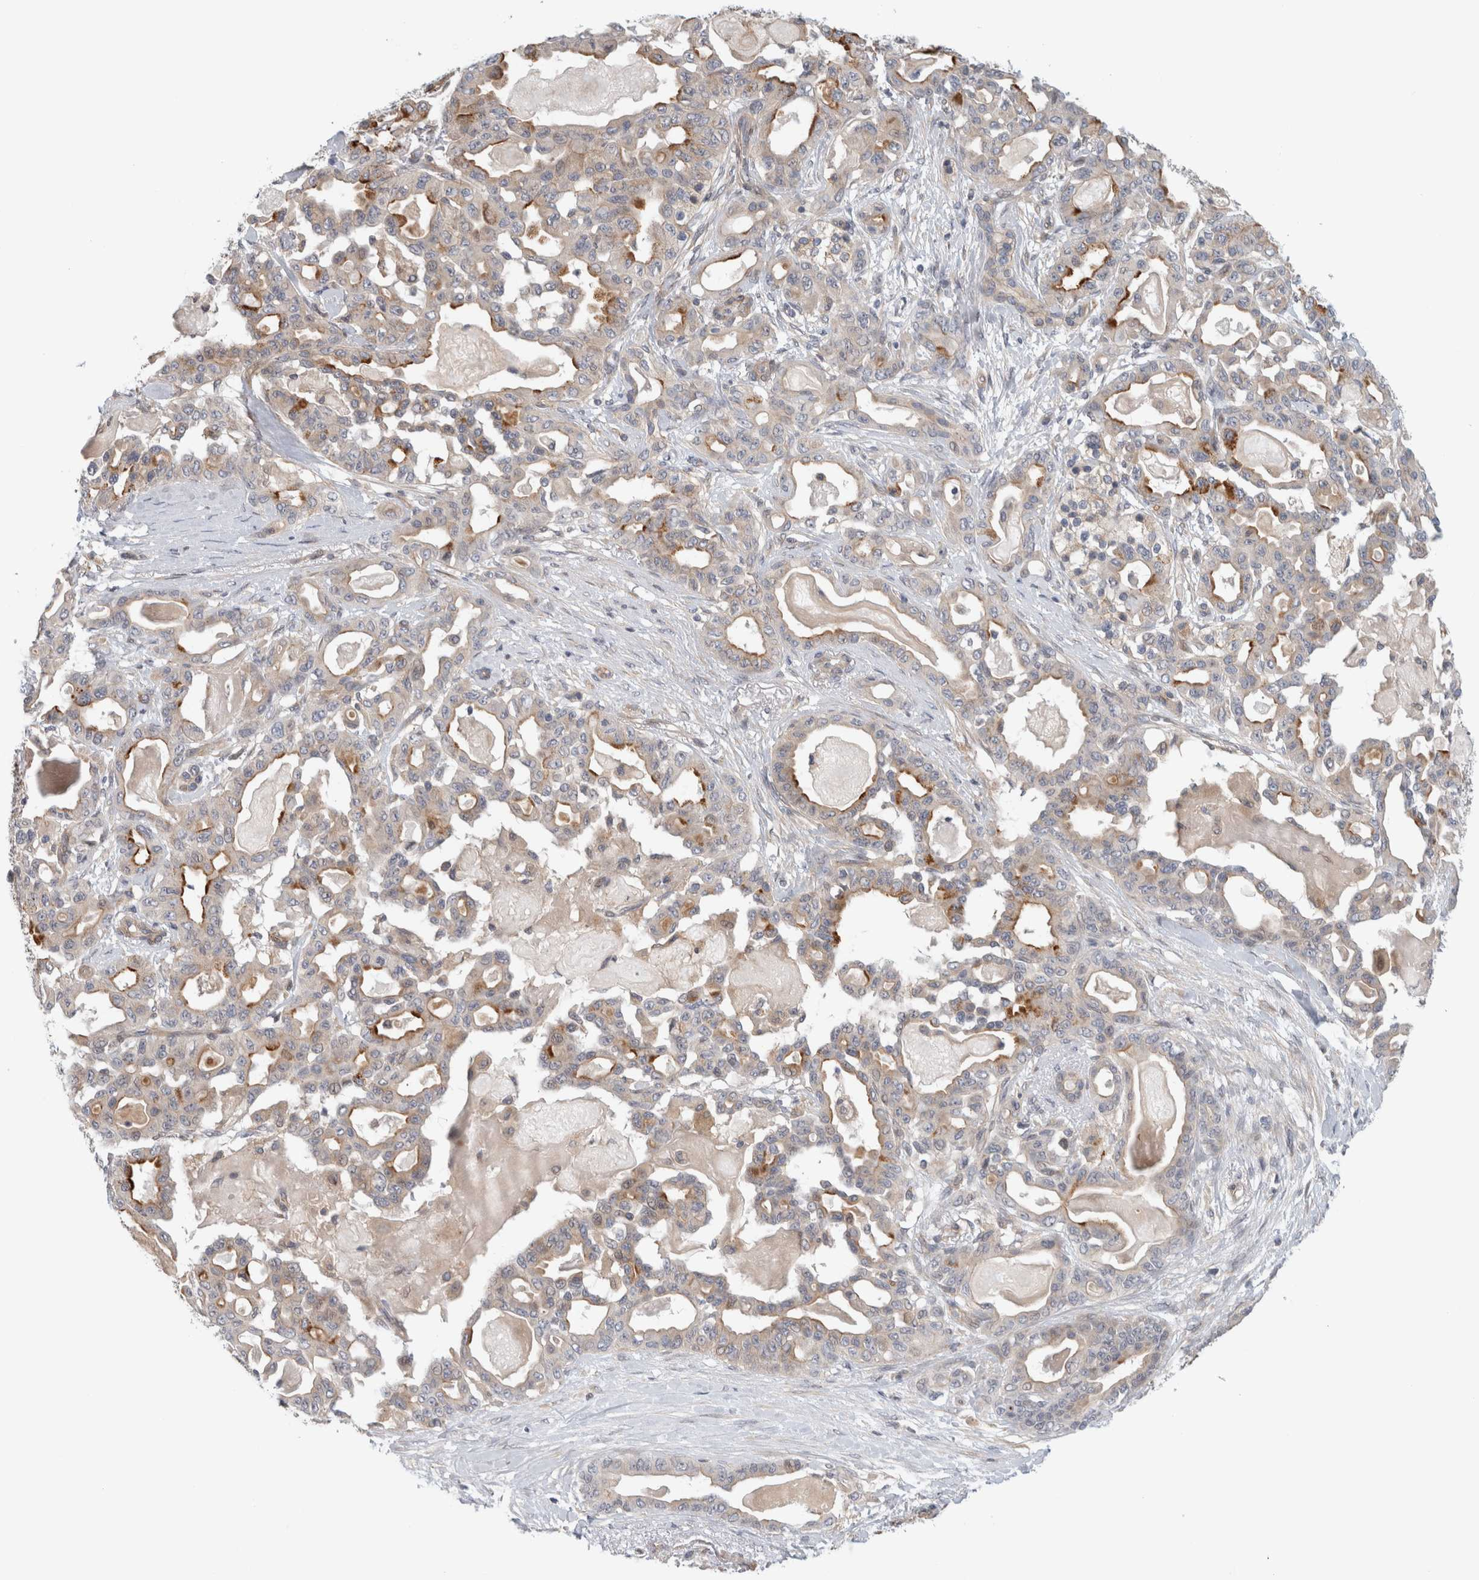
{"staining": {"intensity": "moderate", "quantity": "<25%", "location": "cytoplasmic/membranous"}, "tissue": "pancreatic cancer", "cell_type": "Tumor cells", "image_type": "cancer", "snomed": [{"axis": "morphology", "description": "Adenocarcinoma, NOS"}, {"axis": "topography", "description": "Pancreas"}], "caption": "Immunohistochemical staining of human pancreatic adenocarcinoma shows low levels of moderate cytoplasmic/membranous positivity in about <25% of tumor cells.", "gene": "ZNF804B", "patient": {"sex": "male", "age": 63}}